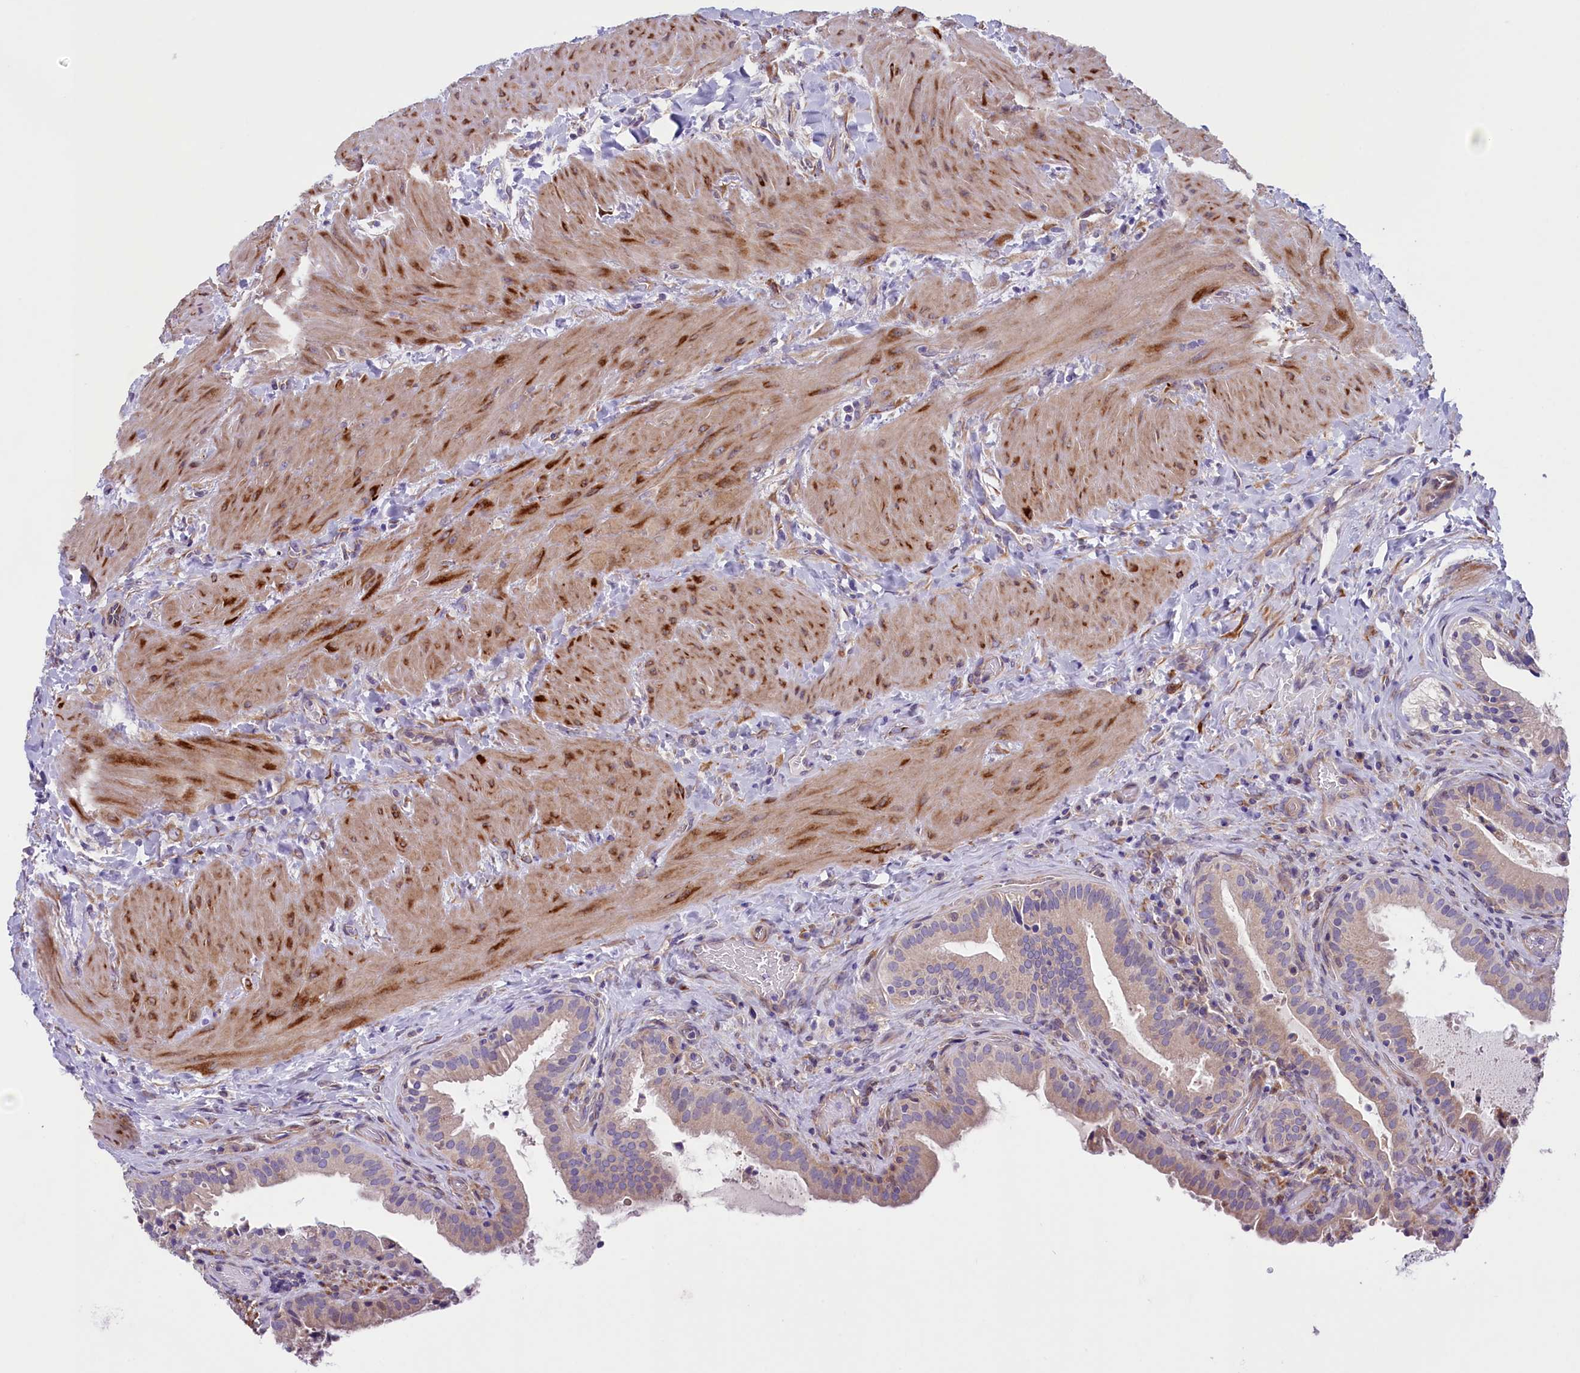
{"staining": {"intensity": "moderate", "quantity": "<25%", "location": "cytoplasmic/membranous"}, "tissue": "gallbladder", "cell_type": "Glandular cells", "image_type": "normal", "snomed": [{"axis": "morphology", "description": "Normal tissue, NOS"}, {"axis": "topography", "description": "Gallbladder"}], "caption": "About <25% of glandular cells in unremarkable gallbladder display moderate cytoplasmic/membranous protein expression as visualized by brown immunohistochemical staining.", "gene": "GPR108", "patient": {"sex": "male", "age": 24}}